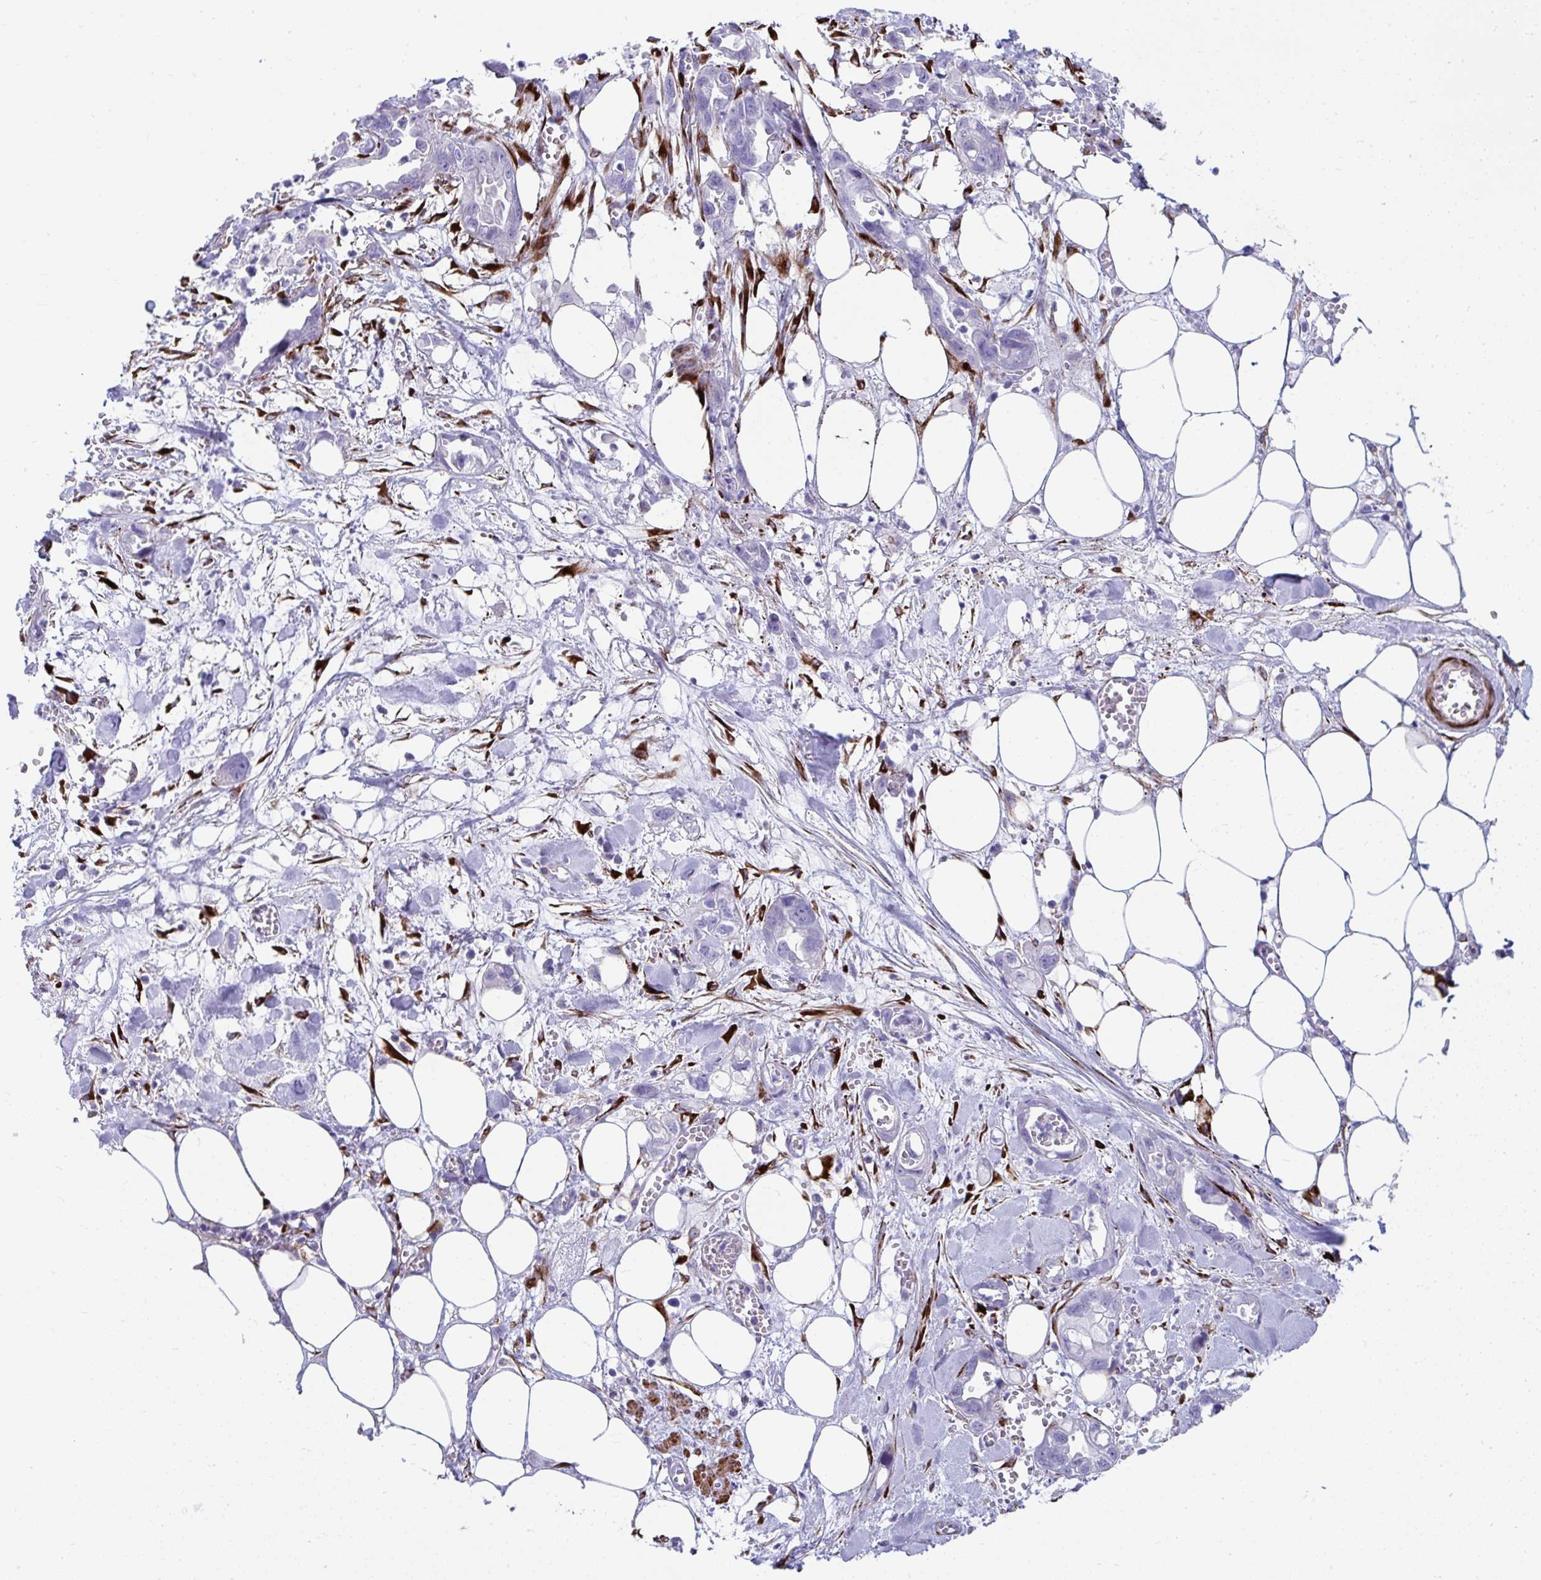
{"staining": {"intensity": "negative", "quantity": "none", "location": "none"}, "tissue": "pancreatic cancer", "cell_type": "Tumor cells", "image_type": "cancer", "snomed": [{"axis": "morphology", "description": "Adenocarcinoma, NOS"}, {"axis": "topography", "description": "Pancreas"}], "caption": "Pancreatic cancer stained for a protein using immunohistochemistry reveals no expression tumor cells.", "gene": "GRXCR2", "patient": {"sex": "female", "age": 73}}